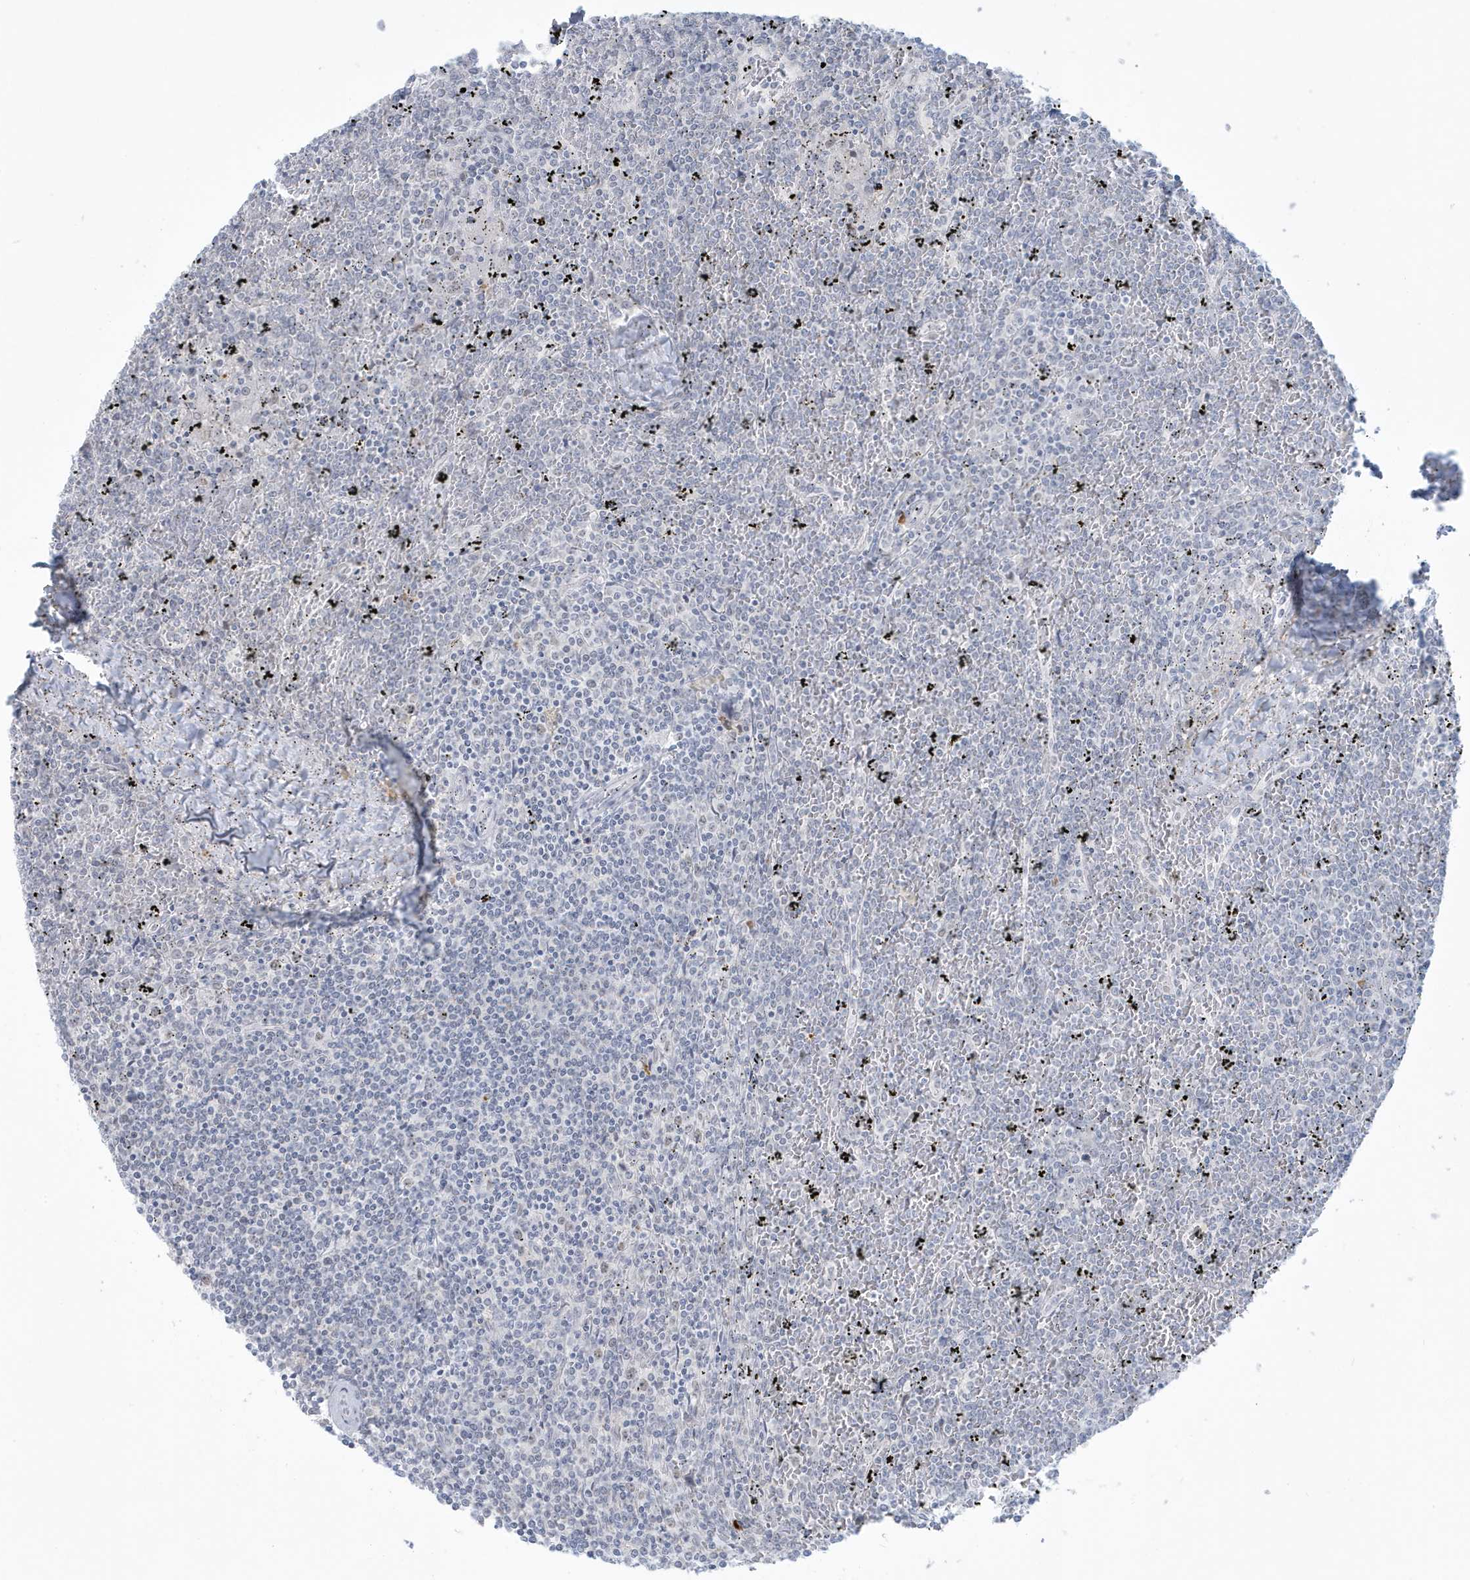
{"staining": {"intensity": "negative", "quantity": "none", "location": "none"}, "tissue": "lymphoma", "cell_type": "Tumor cells", "image_type": "cancer", "snomed": [{"axis": "morphology", "description": "Malignant lymphoma, non-Hodgkin's type, Low grade"}, {"axis": "topography", "description": "Spleen"}], "caption": "Immunohistochemical staining of malignant lymphoma, non-Hodgkin's type (low-grade) displays no significant staining in tumor cells. (Immunohistochemistry, brightfield microscopy, high magnification).", "gene": "HERC6", "patient": {"sex": "female", "age": 19}}